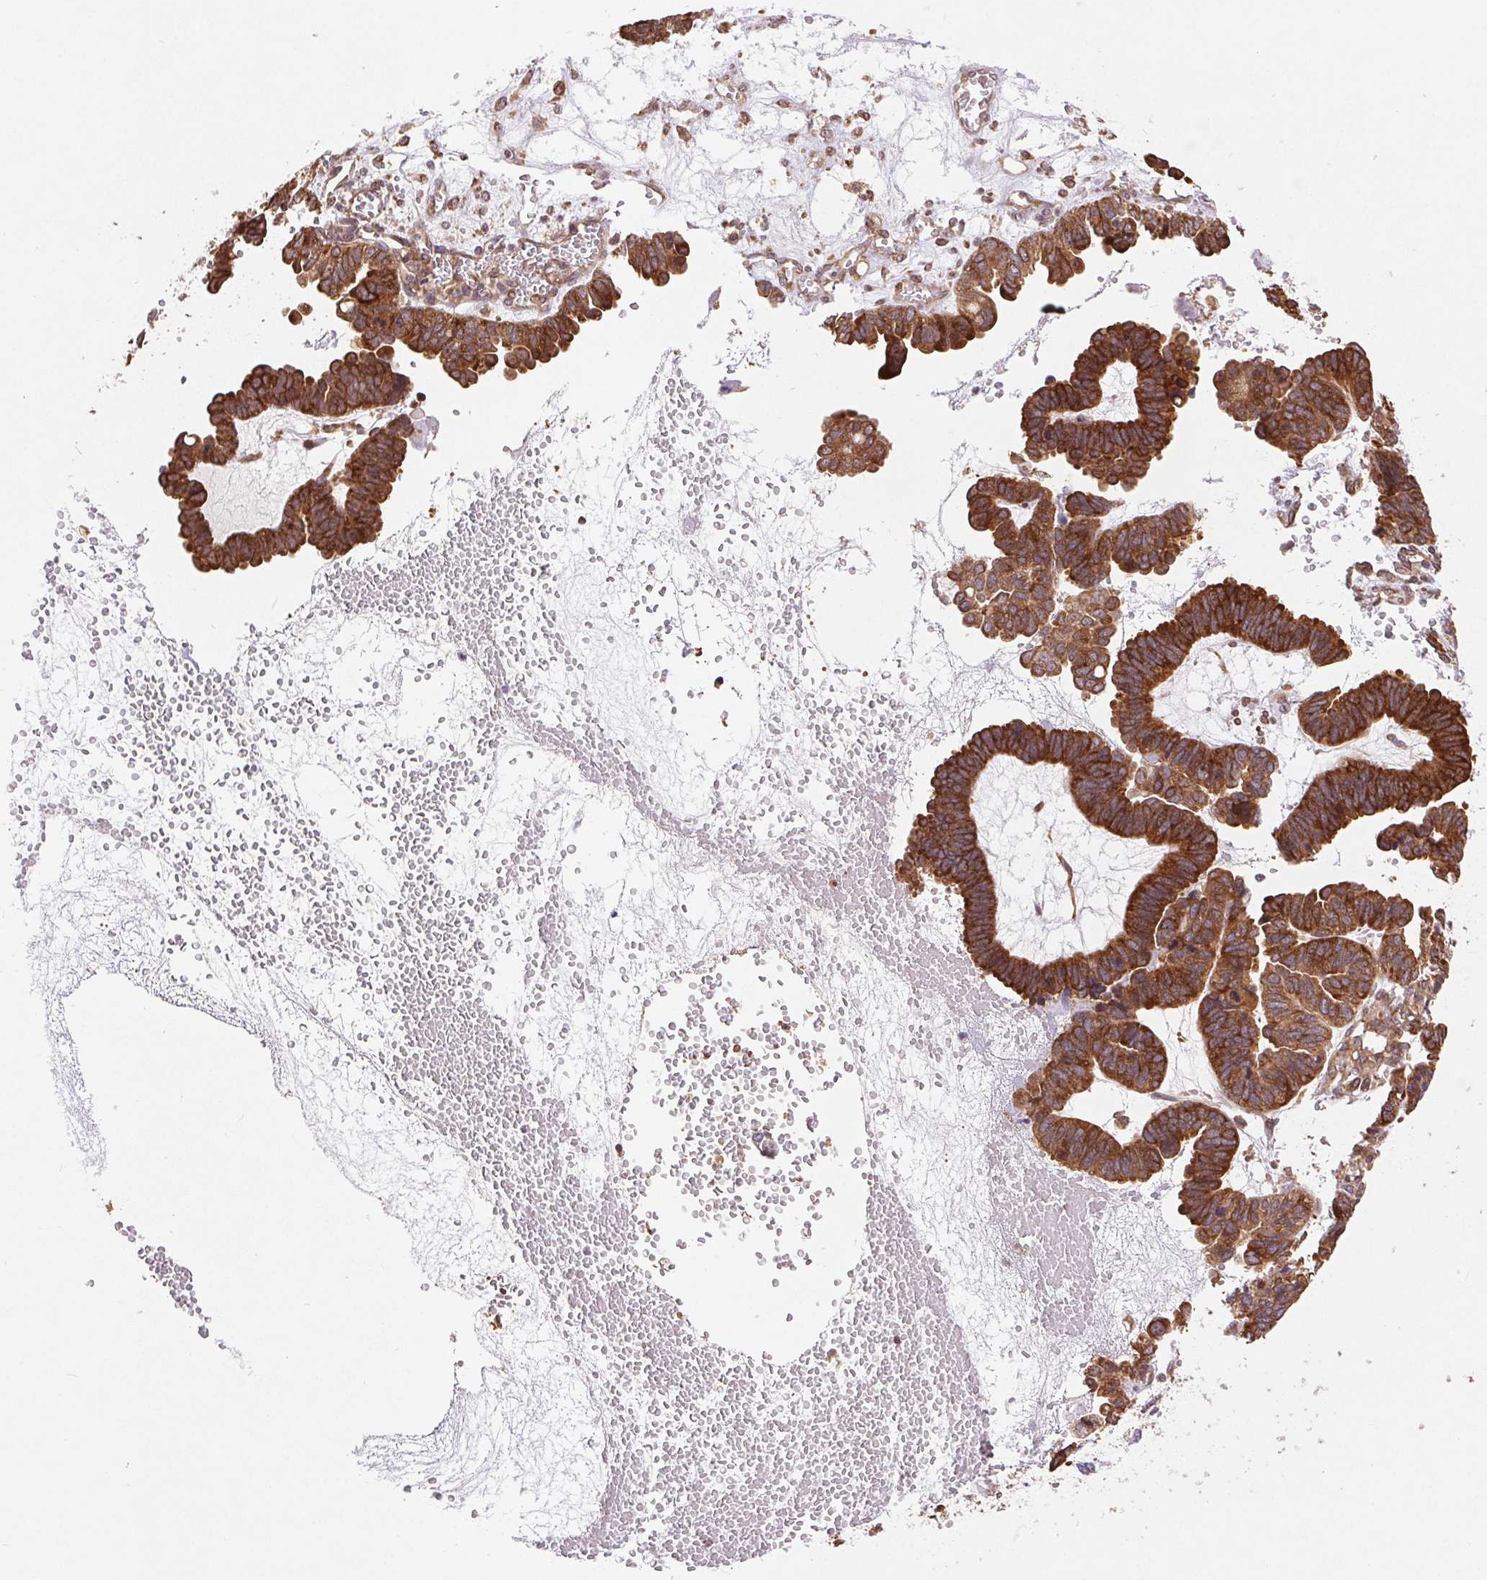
{"staining": {"intensity": "strong", "quantity": ">75%", "location": "cytoplasmic/membranous"}, "tissue": "ovarian cancer", "cell_type": "Tumor cells", "image_type": "cancer", "snomed": [{"axis": "morphology", "description": "Cystadenocarcinoma, serous, NOS"}, {"axis": "topography", "description": "Ovary"}], "caption": "Immunohistochemical staining of human ovarian serous cystadenocarcinoma reveals high levels of strong cytoplasmic/membranous positivity in about >75% of tumor cells.", "gene": "BTF3L4", "patient": {"sex": "female", "age": 51}}